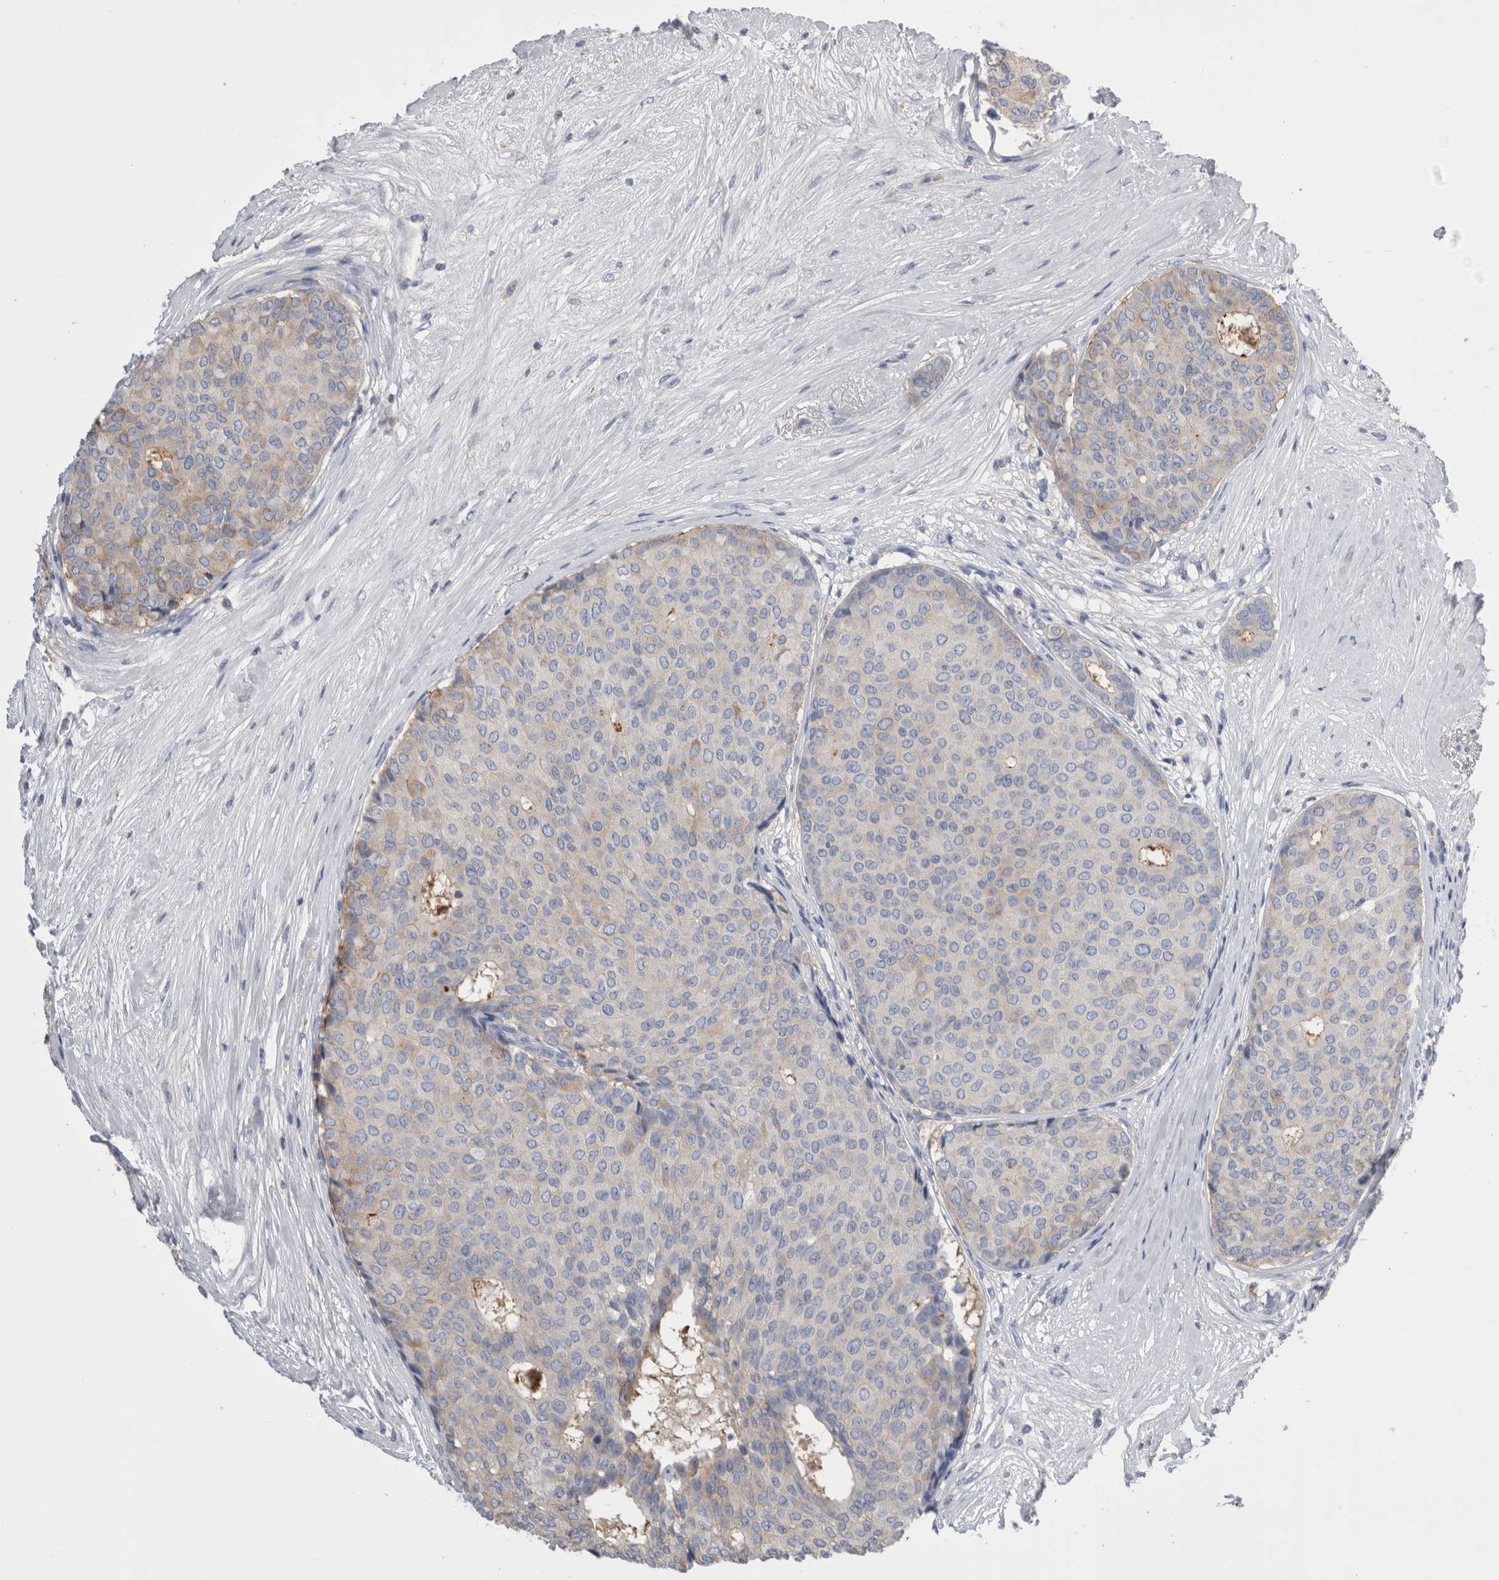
{"staining": {"intensity": "weak", "quantity": "<25%", "location": "cytoplasmic/membranous"}, "tissue": "breast cancer", "cell_type": "Tumor cells", "image_type": "cancer", "snomed": [{"axis": "morphology", "description": "Duct carcinoma"}, {"axis": "topography", "description": "Breast"}], "caption": "Histopathology image shows no protein expression in tumor cells of breast cancer tissue.", "gene": "DCTN6", "patient": {"sex": "female", "age": 75}}